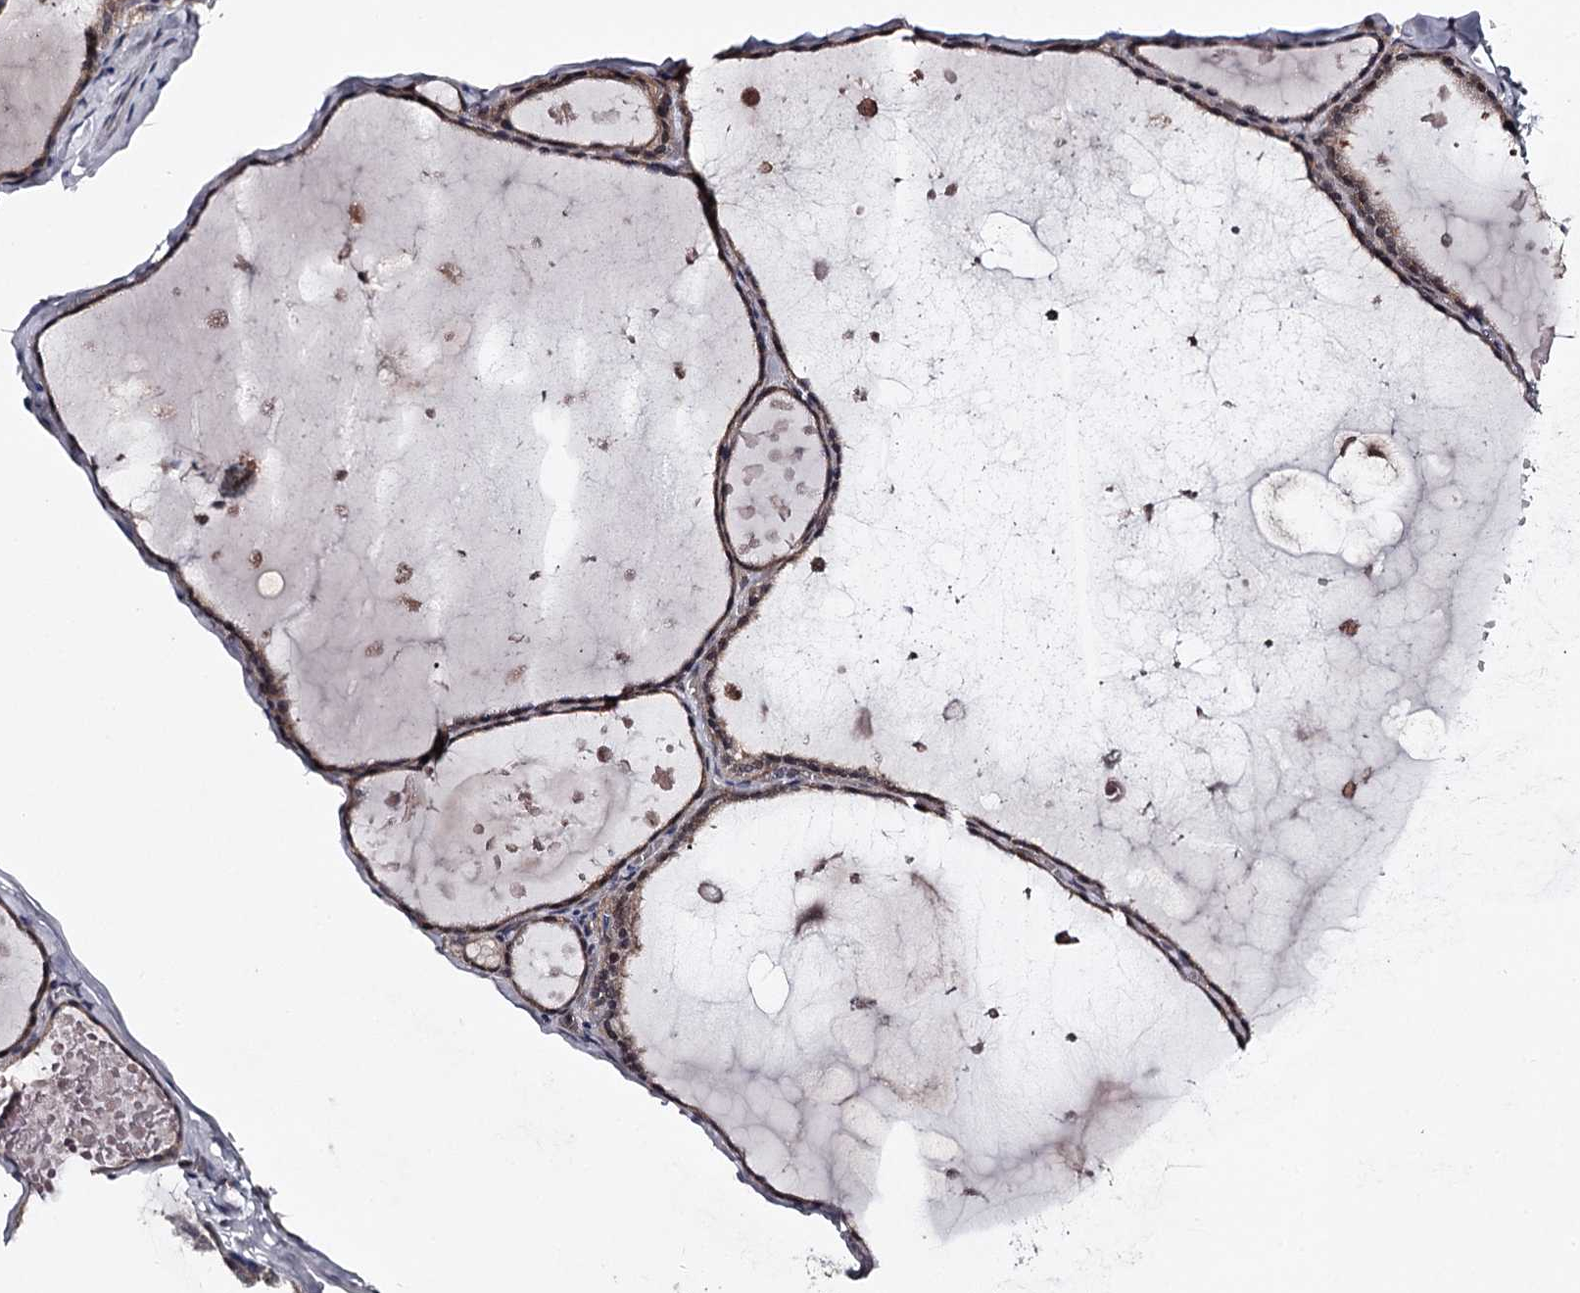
{"staining": {"intensity": "moderate", "quantity": ">75%", "location": "cytoplasmic/membranous,nuclear"}, "tissue": "thyroid gland", "cell_type": "Glandular cells", "image_type": "normal", "snomed": [{"axis": "morphology", "description": "Normal tissue, NOS"}, {"axis": "topography", "description": "Thyroid gland"}], "caption": "This histopathology image exhibits IHC staining of benign thyroid gland, with medium moderate cytoplasmic/membranous,nuclear expression in about >75% of glandular cells.", "gene": "GTSF1", "patient": {"sex": "male", "age": 56}}